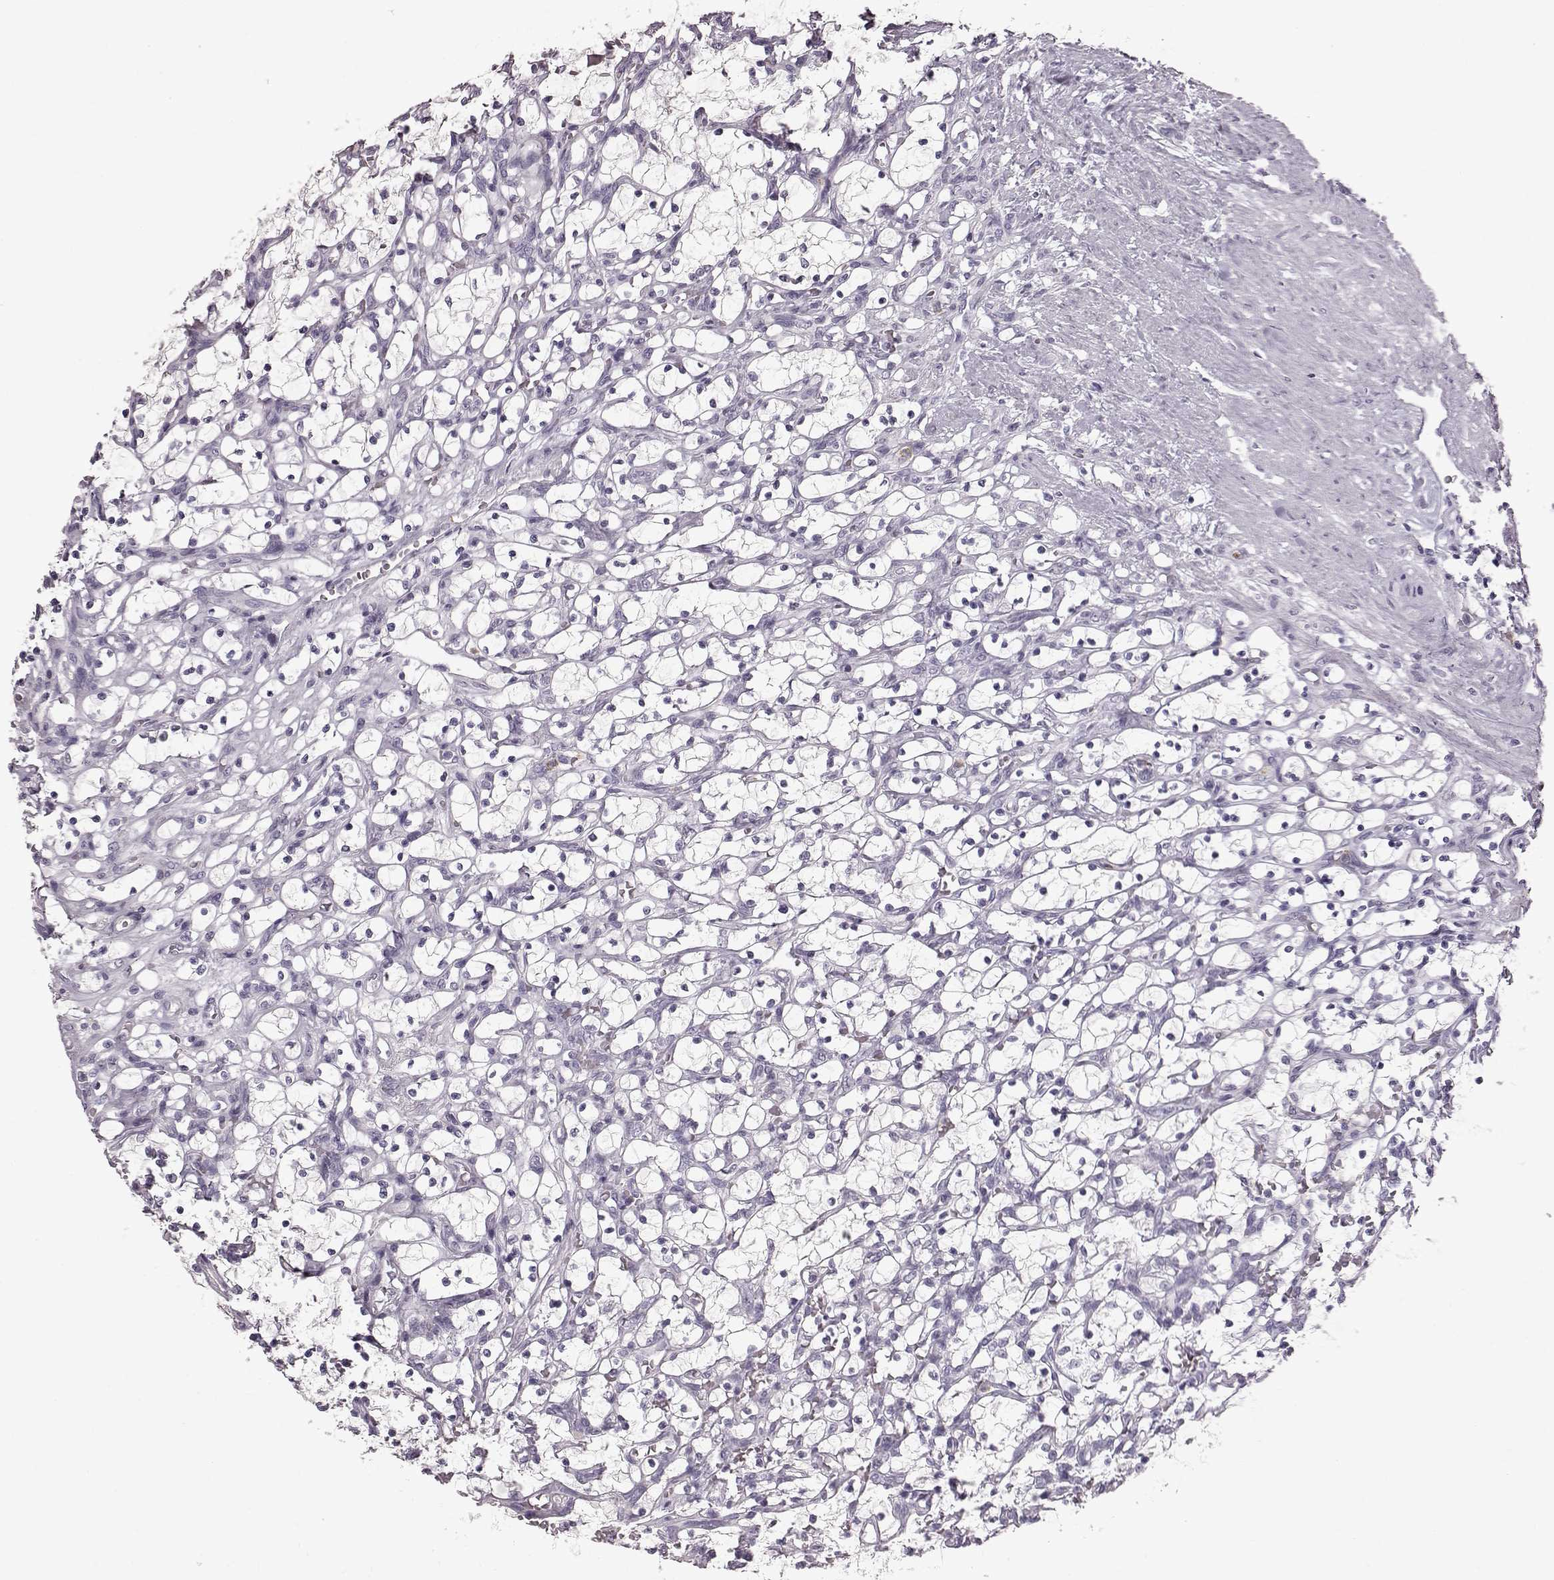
{"staining": {"intensity": "negative", "quantity": "none", "location": "none"}, "tissue": "renal cancer", "cell_type": "Tumor cells", "image_type": "cancer", "snomed": [{"axis": "morphology", "description": "Adenocarcinoma, NOS"}, {"axis": "topography", "description": "Kidney"}], "caption": "IHC photomicrograph of neoplastic tissue: human renal cancer stained with DAB (3,3'-diaminobenzidine) reveals no significant protein staining in tumor cells.", "gene": "FUT4", "patient": {"sex": "female", "age": 69}}